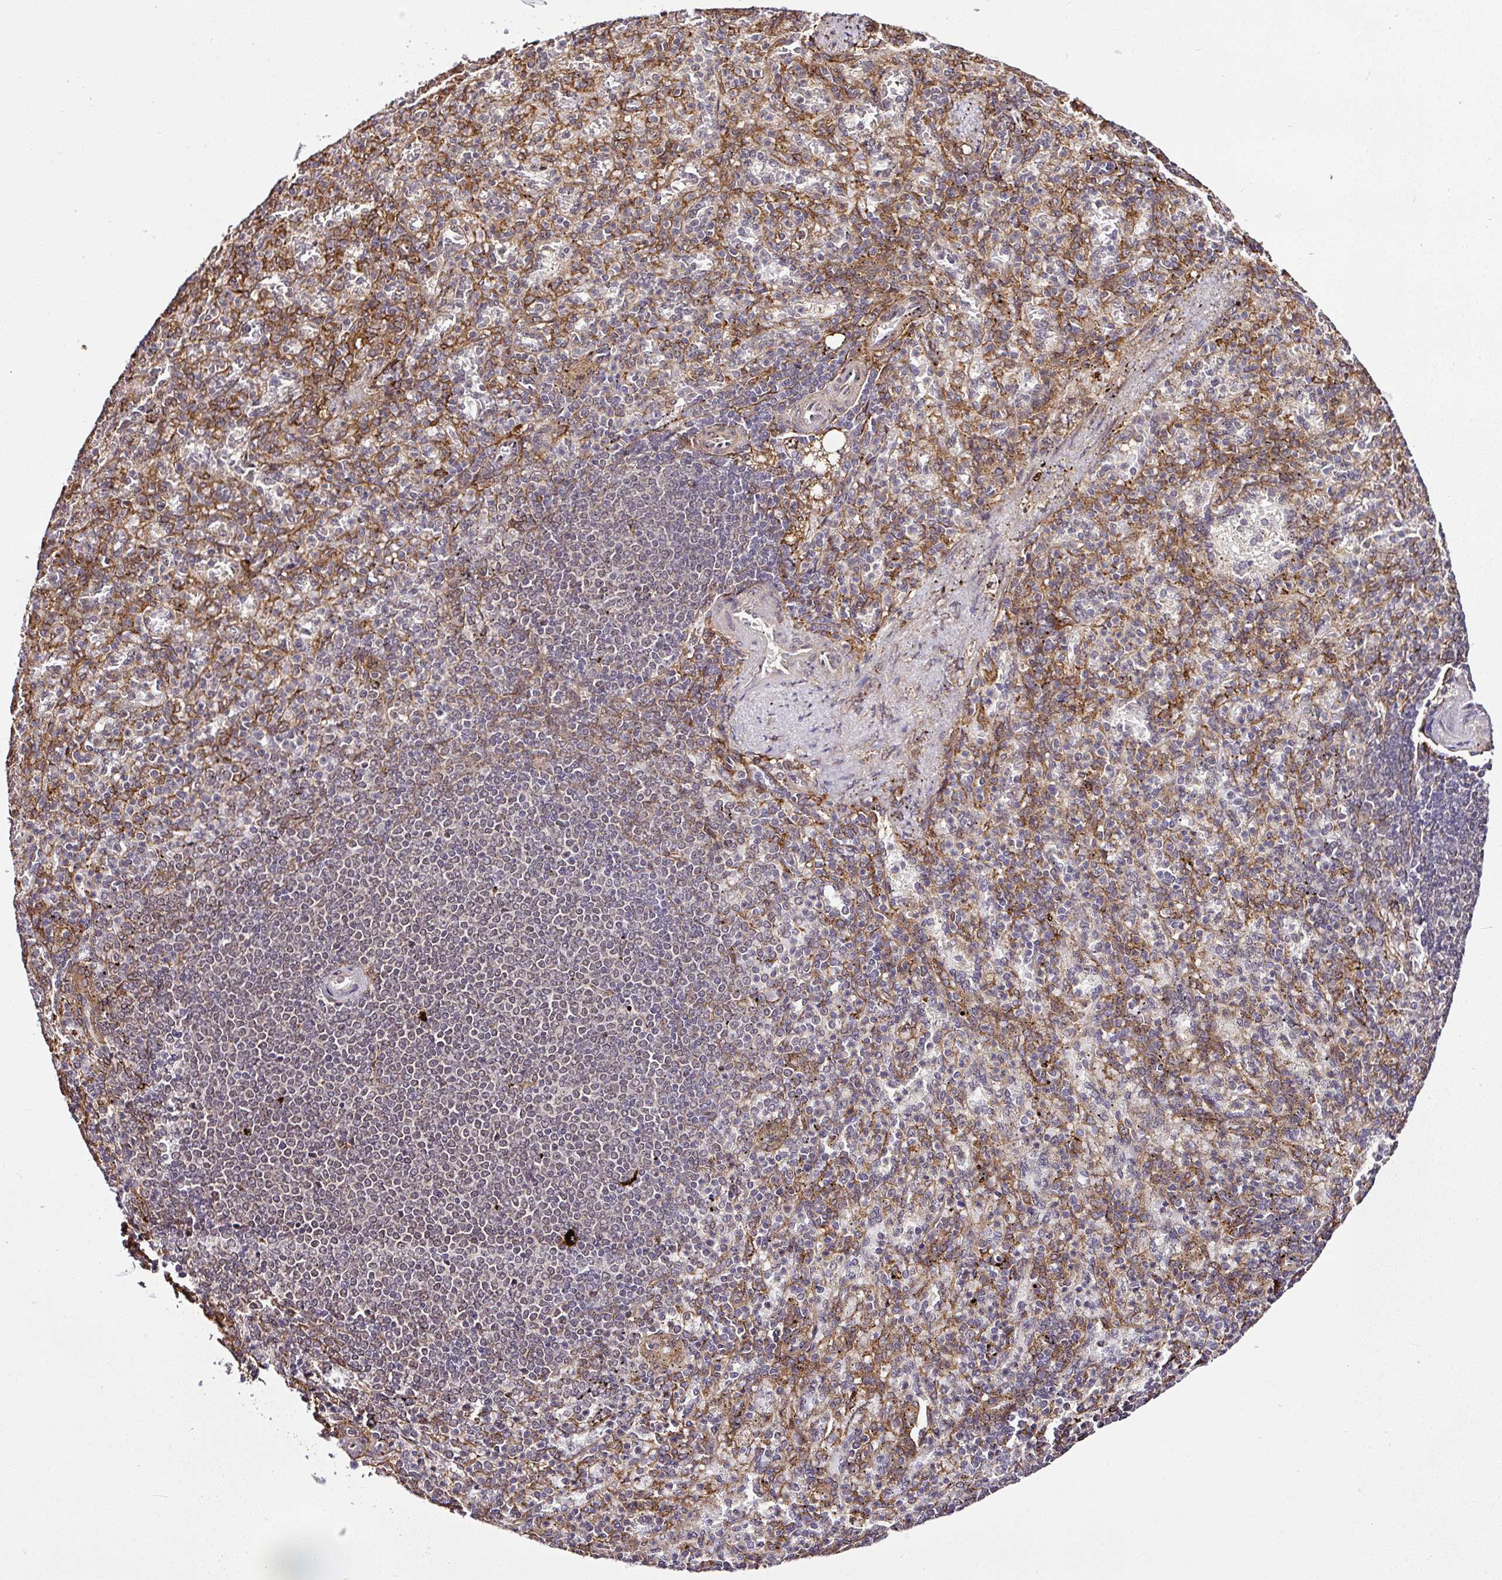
{"staining": {"intensity": "negative", "quantity": "none", "location": "none"}, "tissue": "spleen", "cell_type": "Cells in red pulp", "image_type": "normal", "snomed": [{"axis": "morphology", "description": "Normal tissue, NOS"}, {"axis": "topography", "description": "Spleen"}], "caption": "Micrograph shows no significant protein staining in cells in red pulp of unremarkable spleen.", "gene": "FAM153A", "patient": {"sex": "female", "age": 74}}